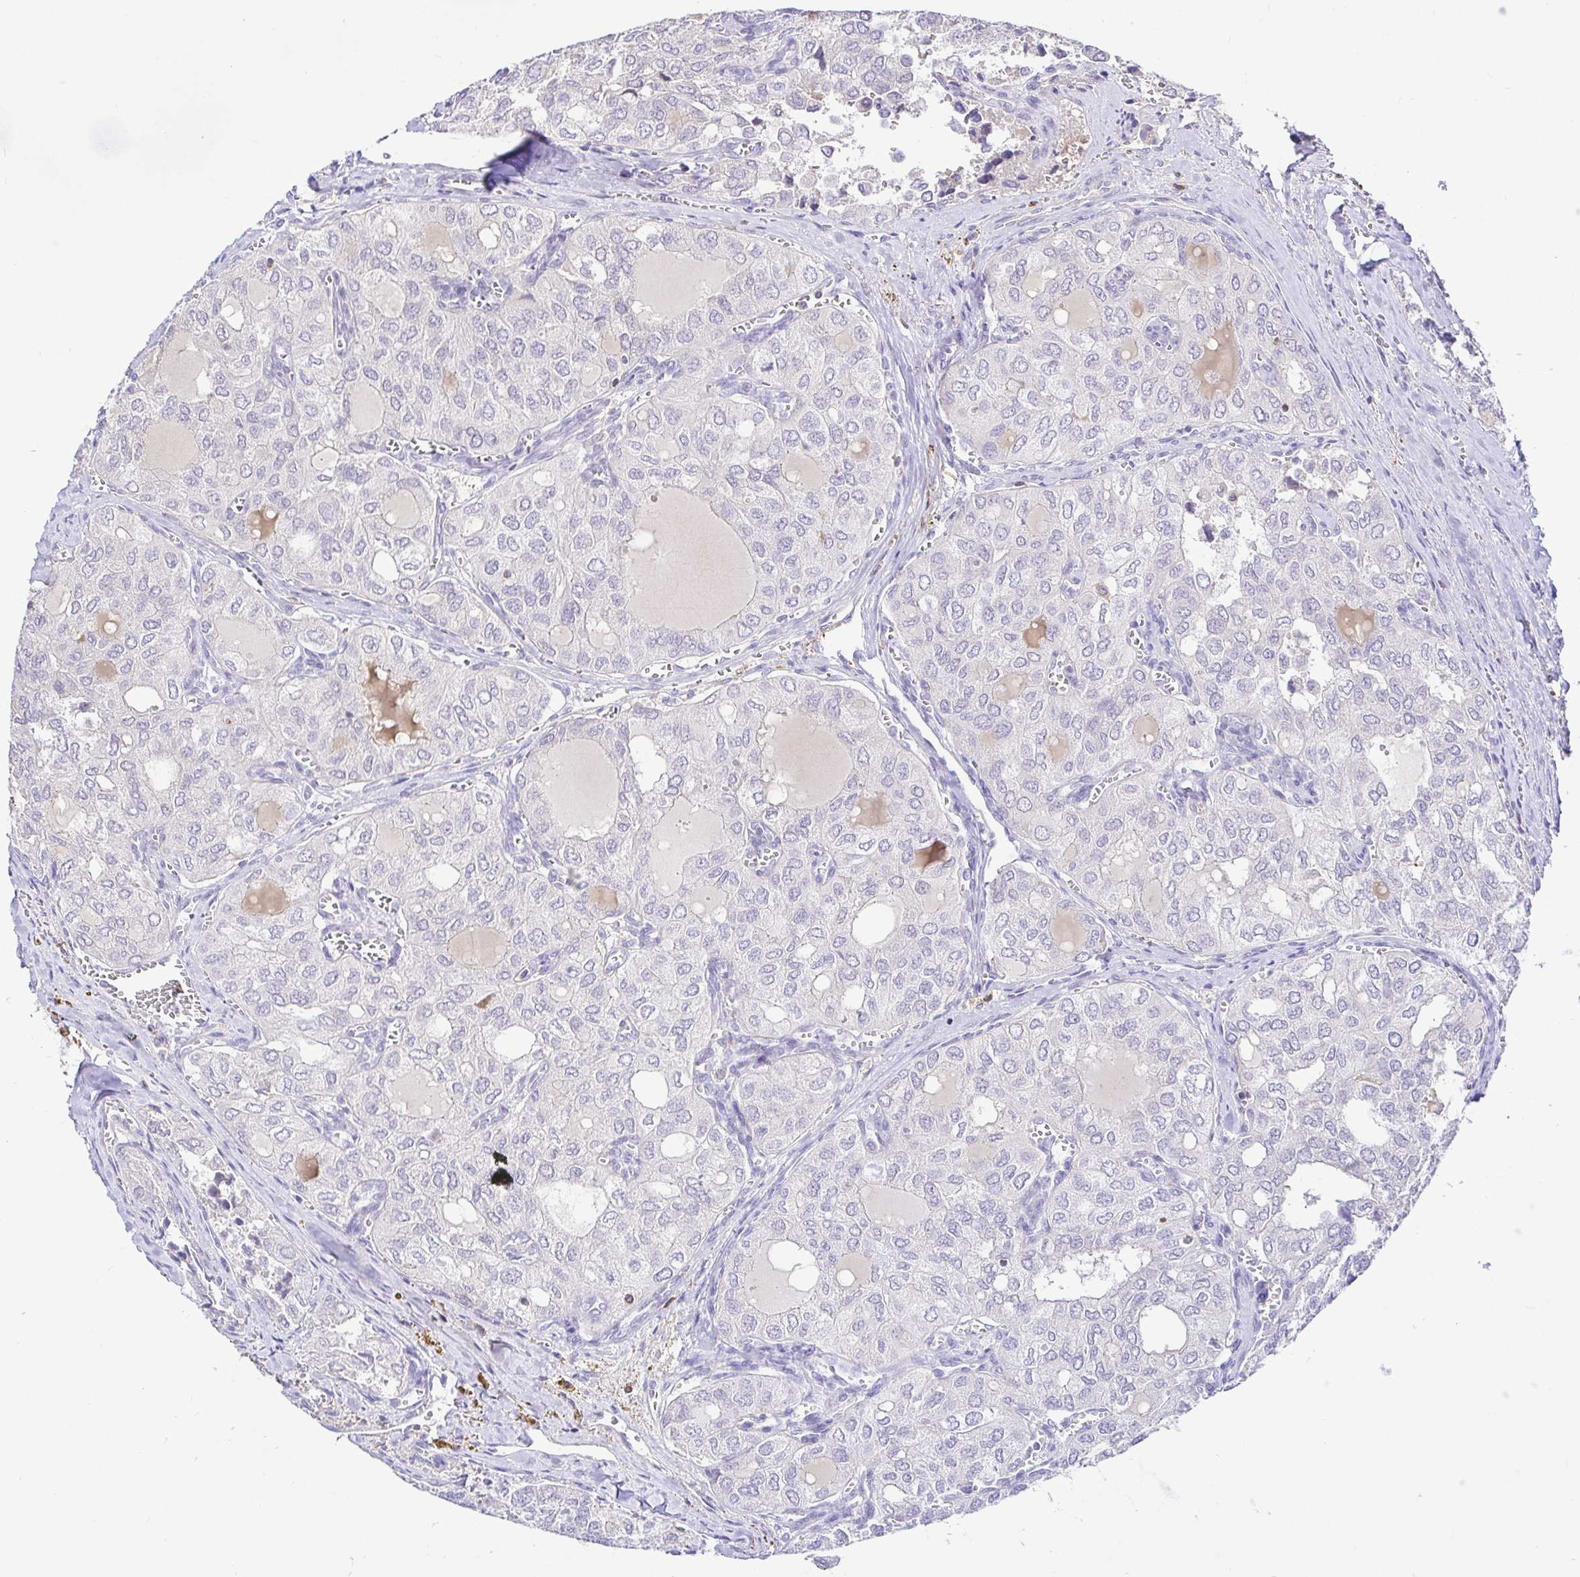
{"staining": {"intensity": "negative", "quantity": "none", "location": "none"}, "tissue": "thyroid cancer", "cell_type": "Tumor cells", "image_type": "cancer", "snomed": [{"axis": "morphology", "description": "Follicular adenoma carcinoma, NOS"}, {"axis": "topography", "description": "Thyroid gland"}], "caption": "Immunohistochemical staining of follicular adenoma carcinoma (thyroid) demonstrates no significant staining in tumor cells.", "gene": "SKAP1", "patient": {"sex": "male", "age": 75}}